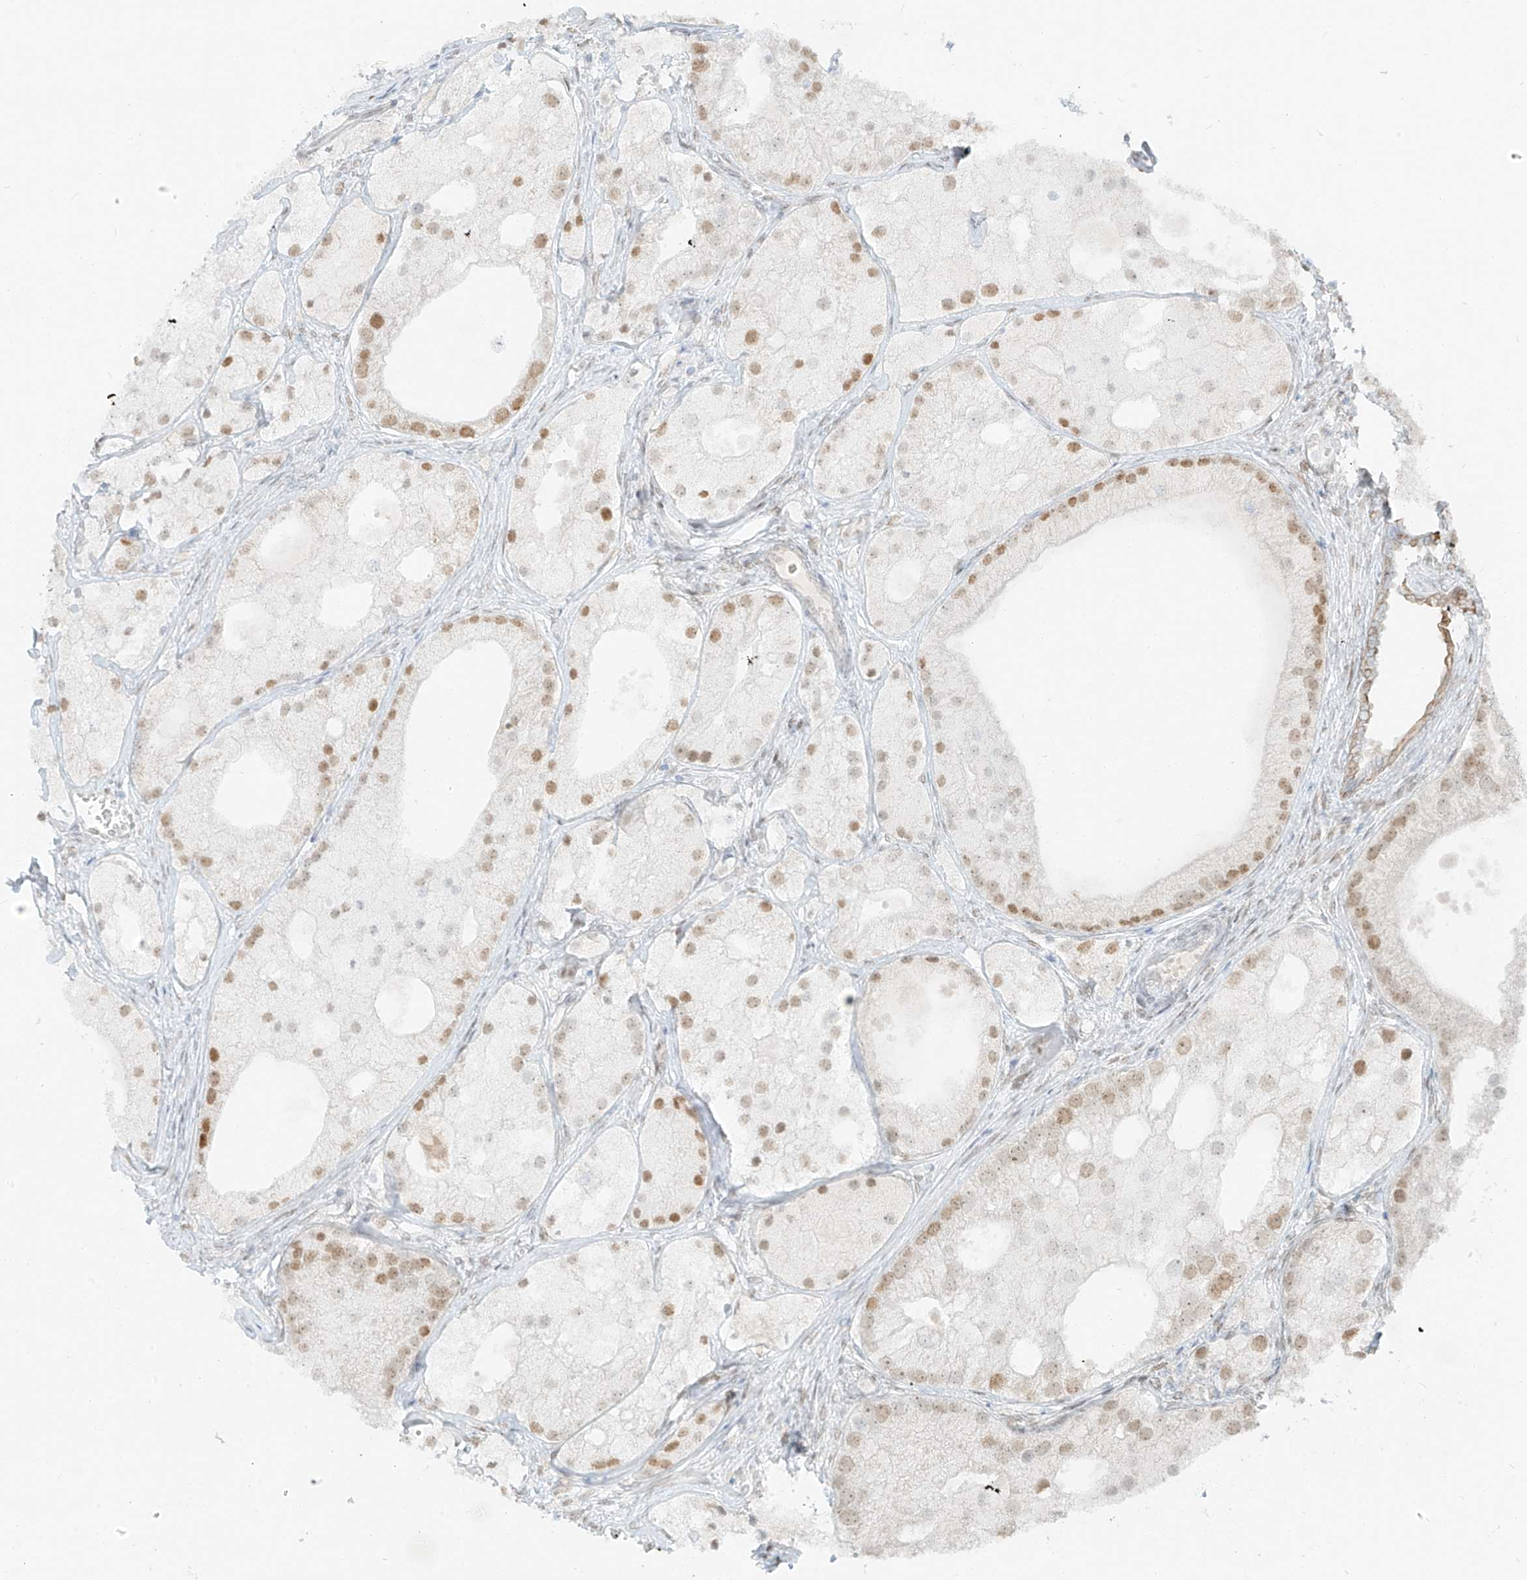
{"staining": {"intensity": "moderate", "quantity": "25%-75%", "location": "nuclear"}, "tissue": "prostate cancer", "cell_type": "Tumor cells", "image_type": "cancer", "snomed": [{"axis": "morphology", "description": "Adenocarcinoma, Low grade"}, {"axis": "topography", "description": "Prostate"}], "caption": "Immunohistochemical staining of low-grade adenocarcinoma (prostate) displays medium levels of moderate nuclear staining in approximately 25%-75% of tumor cells.", "gene": "ZNF774", "patient": {"sex": "male", "age": 69}}